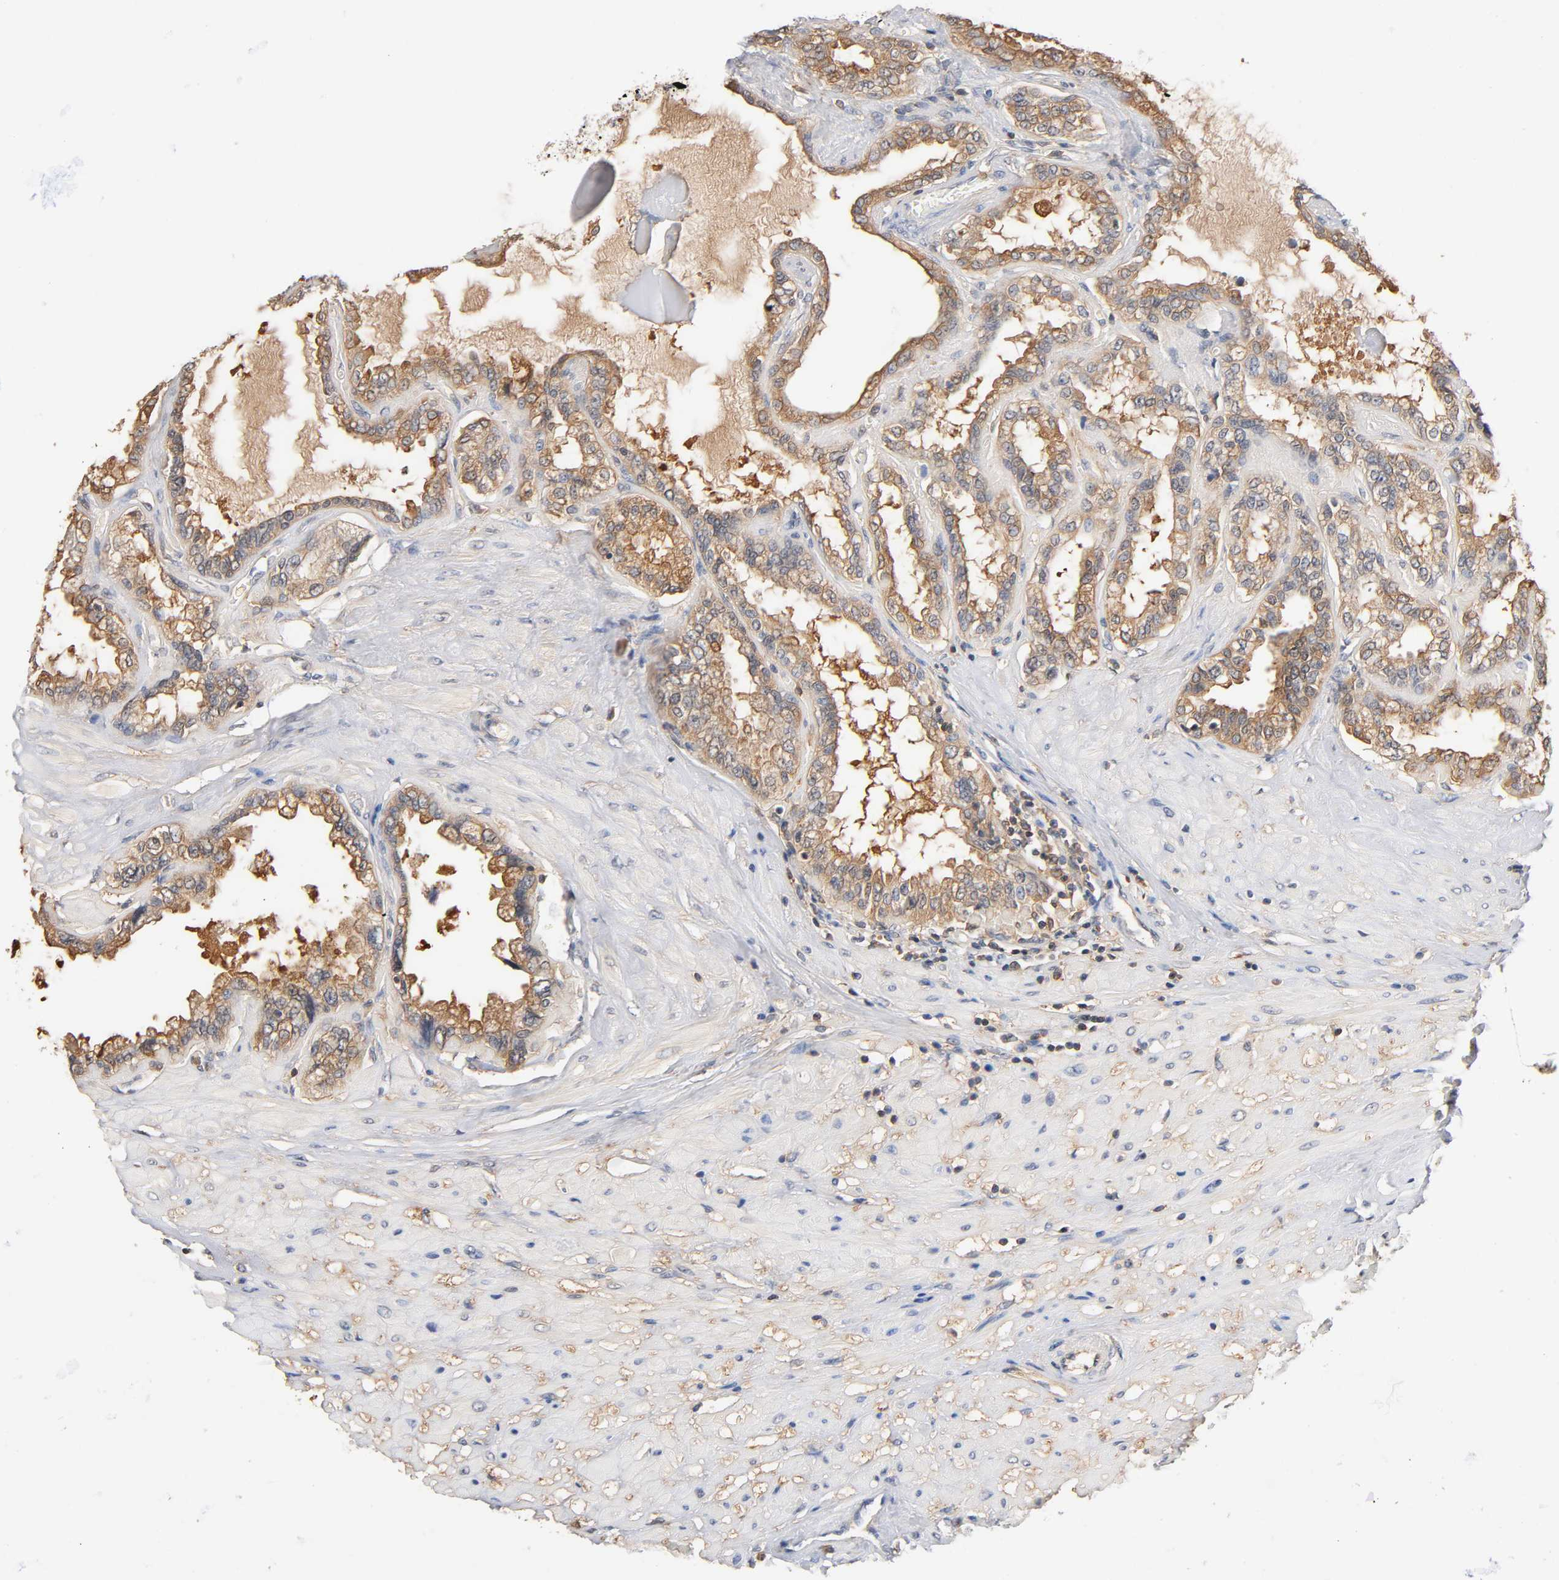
{"staining": {"intensity": "moderate", "quantity": ">75%", "location": "cytoplasmic/membranous"}, "tissue": "seminal vesicle", "cell_type": "Glandular cells", "image_type": "normal", "snomed": [{"axis": "morphology", "description": "Normal tissue, NOS"}, {"axis": "morphology", "description": "Inflammation, NOS"}, {"axis": "topography", "description": "Urinary bladder"}, {"axis": "topography", "description": "Prostate"}, {"axis": "topography", "description": "Seminal veicle"}], "caption": "Seminal vesicle stained with immunohistochemistry (IHC) exhibits moderate cytoplasmic/membranous staining in about >75% of glandular cells. (DAB IHC, brown staining for protein, blue staining for nuclei).", "gene": "ALDOA", "patient": {"sex": "male", "age": 82}}